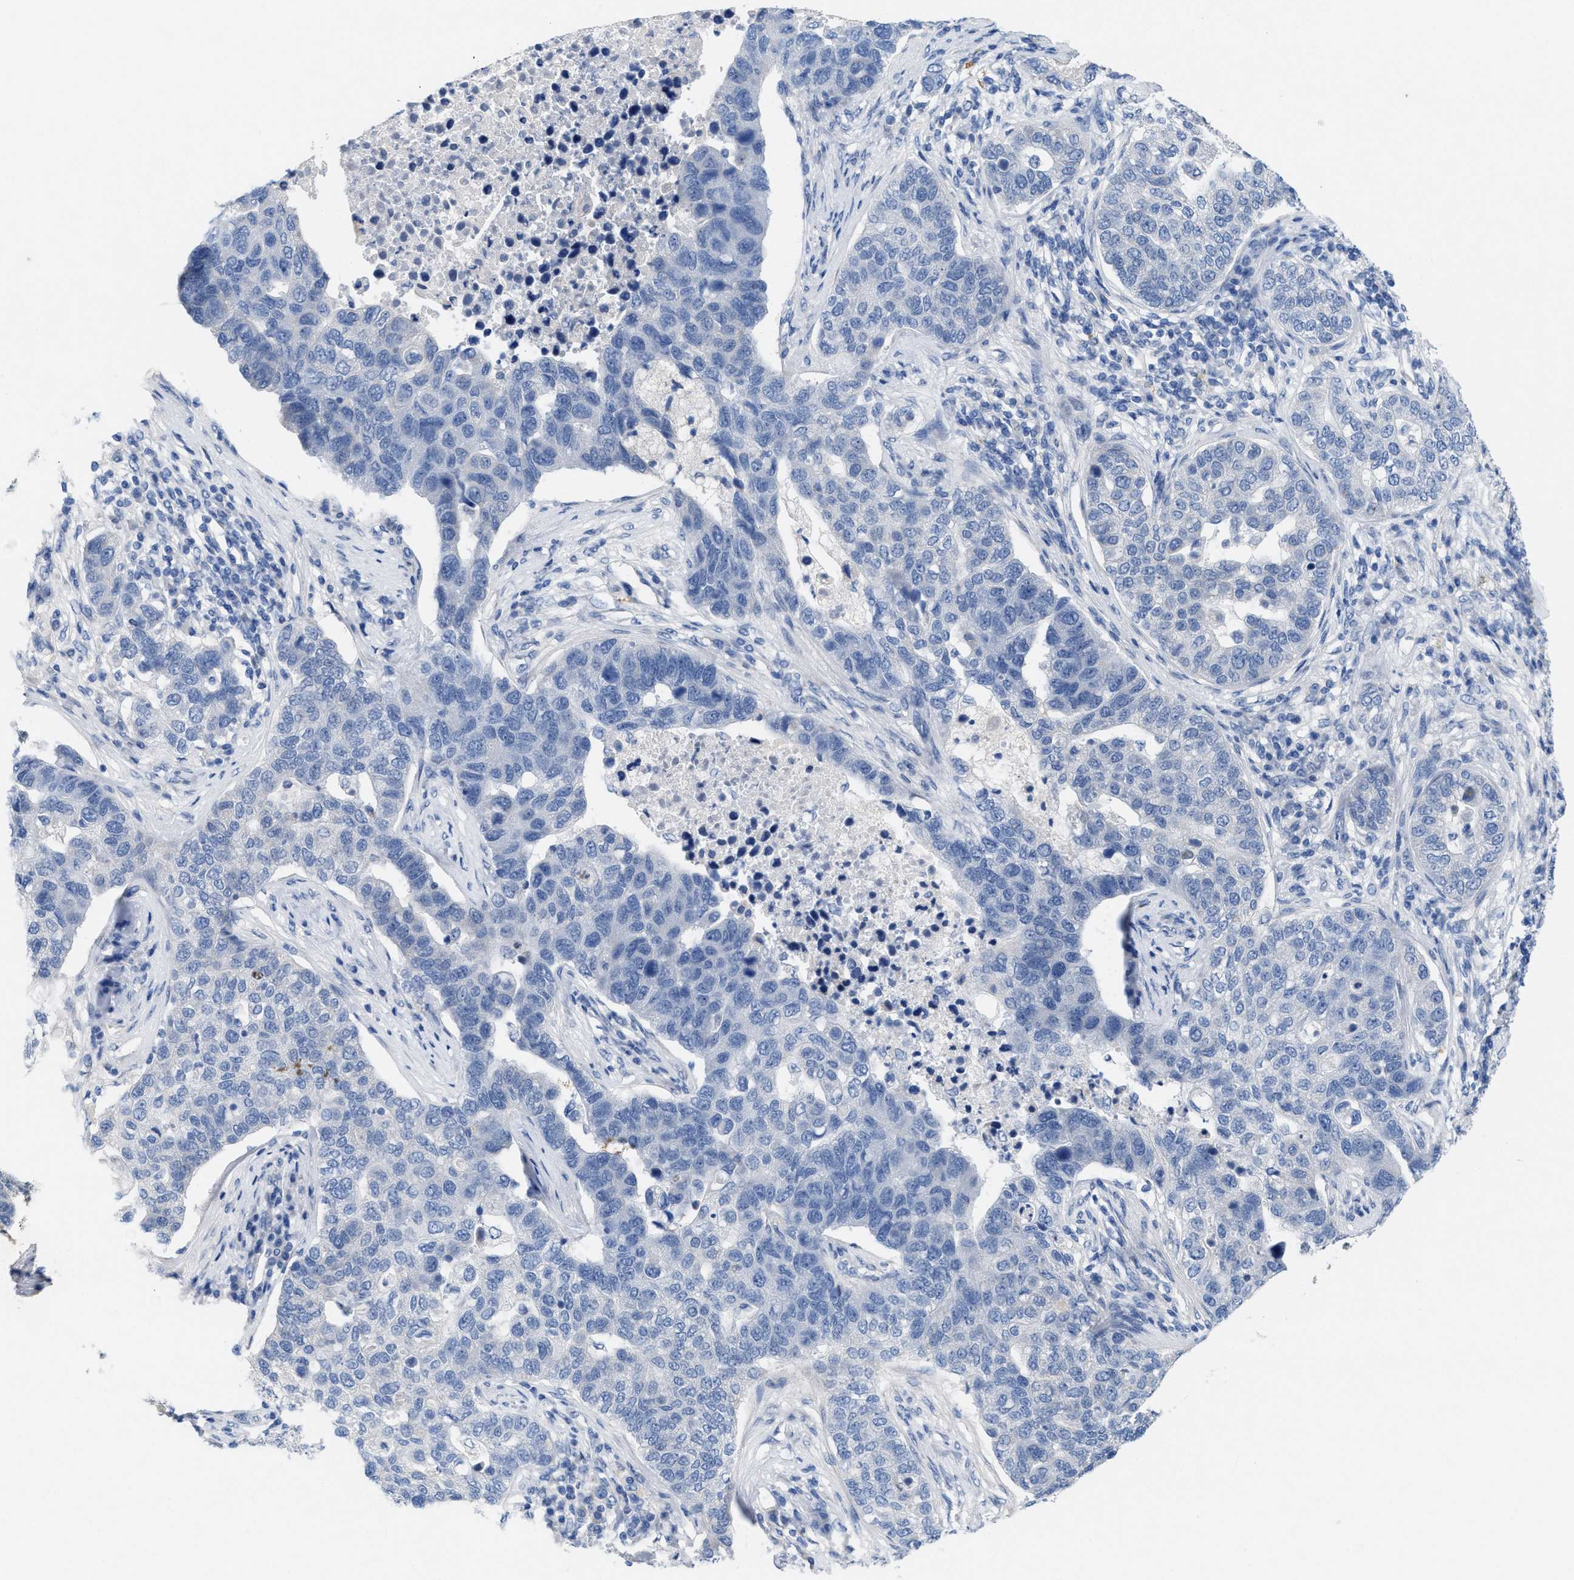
{"staining": {"intensity": "negative", "quantity": "none", "location": "none"}, "tissue": "pancreatic cancer", "cell_type": "Tumor cells", "image_type": "cancer", "snomed": [{"axis": "morphology", "description": "Adenocarcinoma, NOS"}, {"axis": "topography", "description": "Pancreas"}], "caption": "Pancreatic cancer was stained to show a protein in brown. There is no significant positivity in tumor cells. (DAB (3,3'-diaminobenzidine) immunohistochemistry (IHC), high magnification).", "gene": "CPA2", "patient": {"sex": "female", "age": 61}}